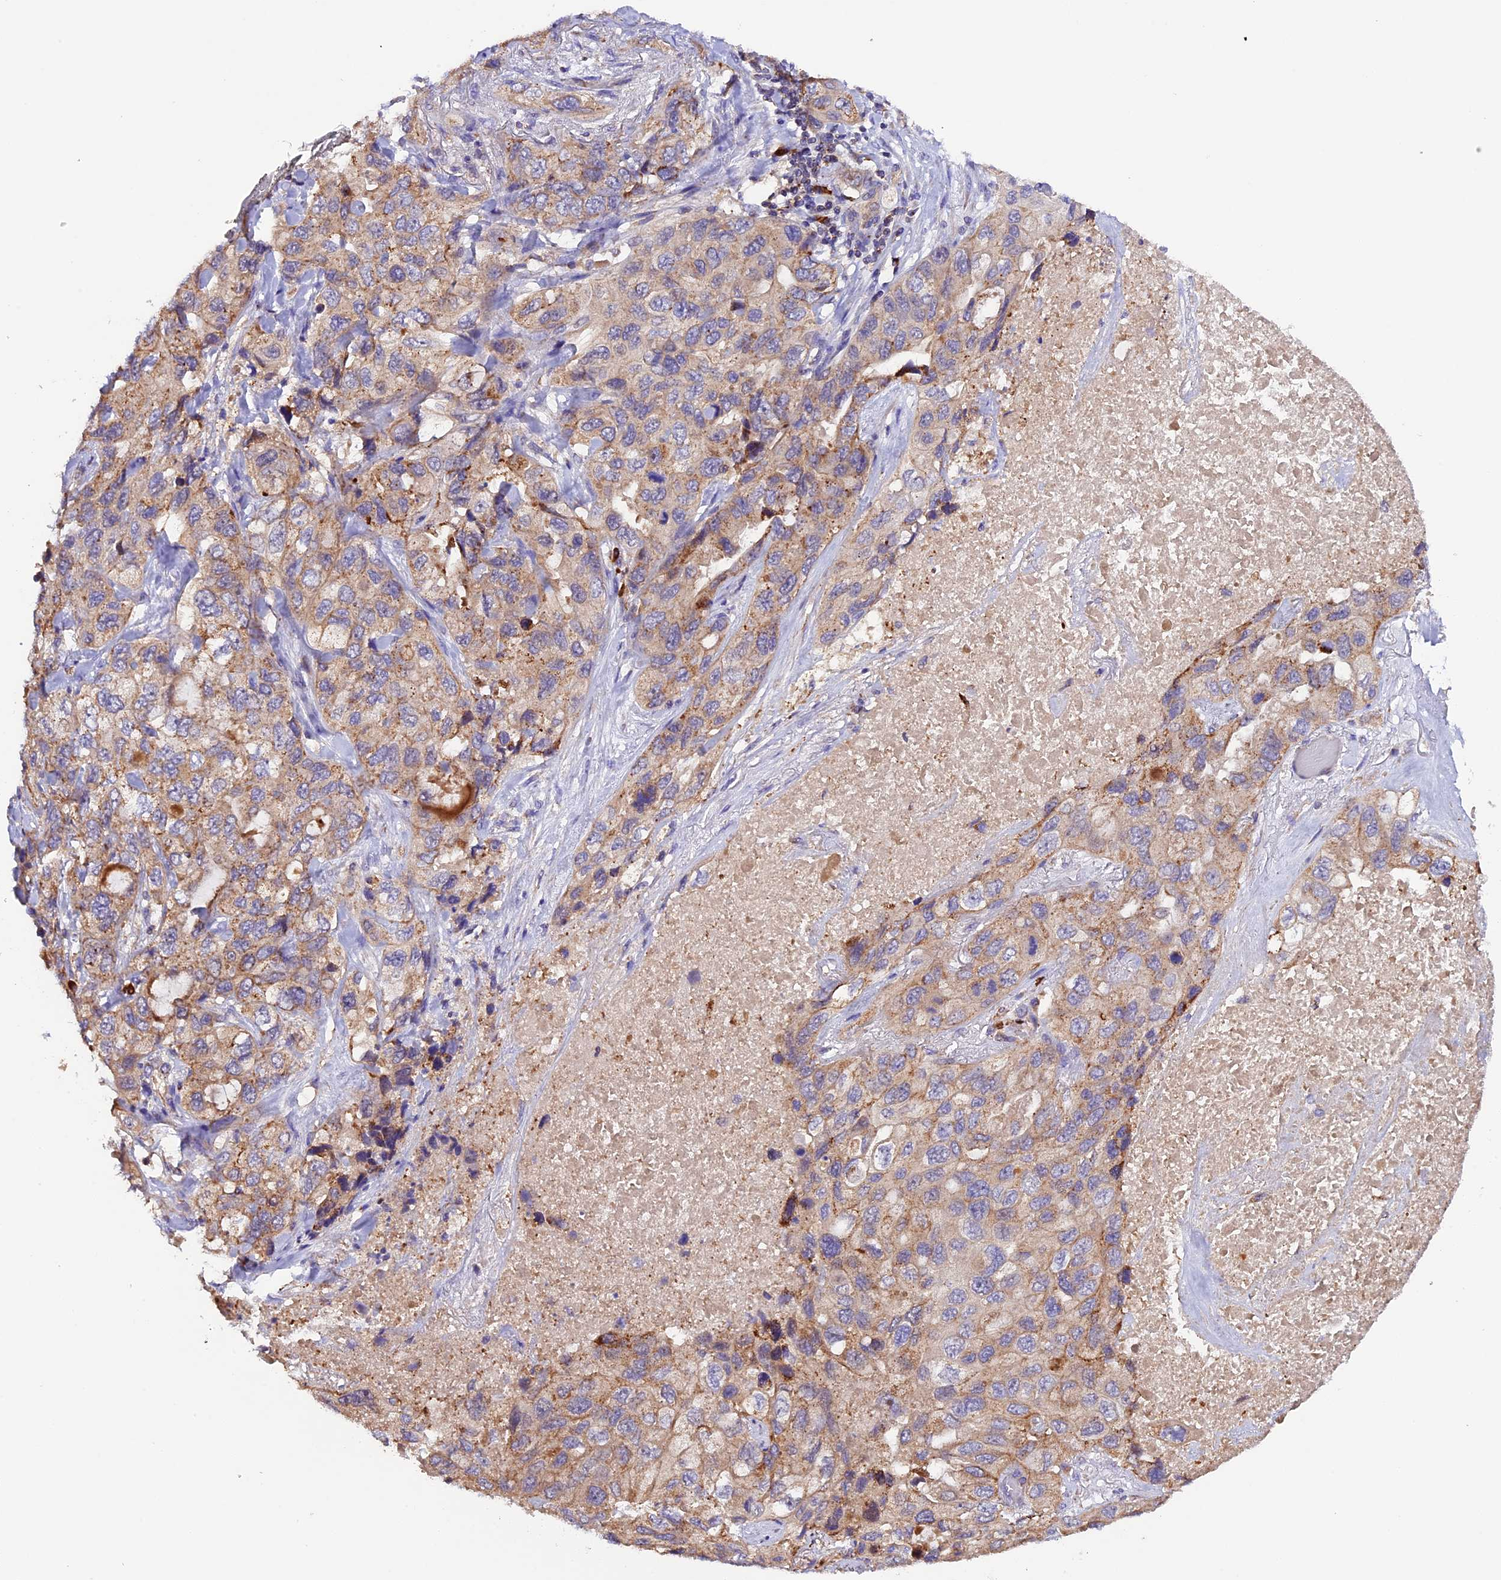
{"staining": {"intensity": "moderate", "quantity": ">75%", "location": "cytoplasmic/membranous"}, "tissue": "lung cancer", "cell_type": "Tumor cells", "image_type": "cancer", "snomed": [{"axis": "morphology", "description": "Squamous cell carcinoma, NOS"}, {"axis": "topography", "description": "Lung"}], "caption": "Lung cancer (squamous cell carcinoma) stained with DAB IHC exhibits medium levels of moderate cytoplasmic/membranous staining in approximately >75% of tumor cells. The staining is performed using DAB brown chromogen to label protein expression. The nuclei are counter-stained blue using hematoxylin.", "gene": "METTL22", "patient": {"sex": "female", "age": 73}}